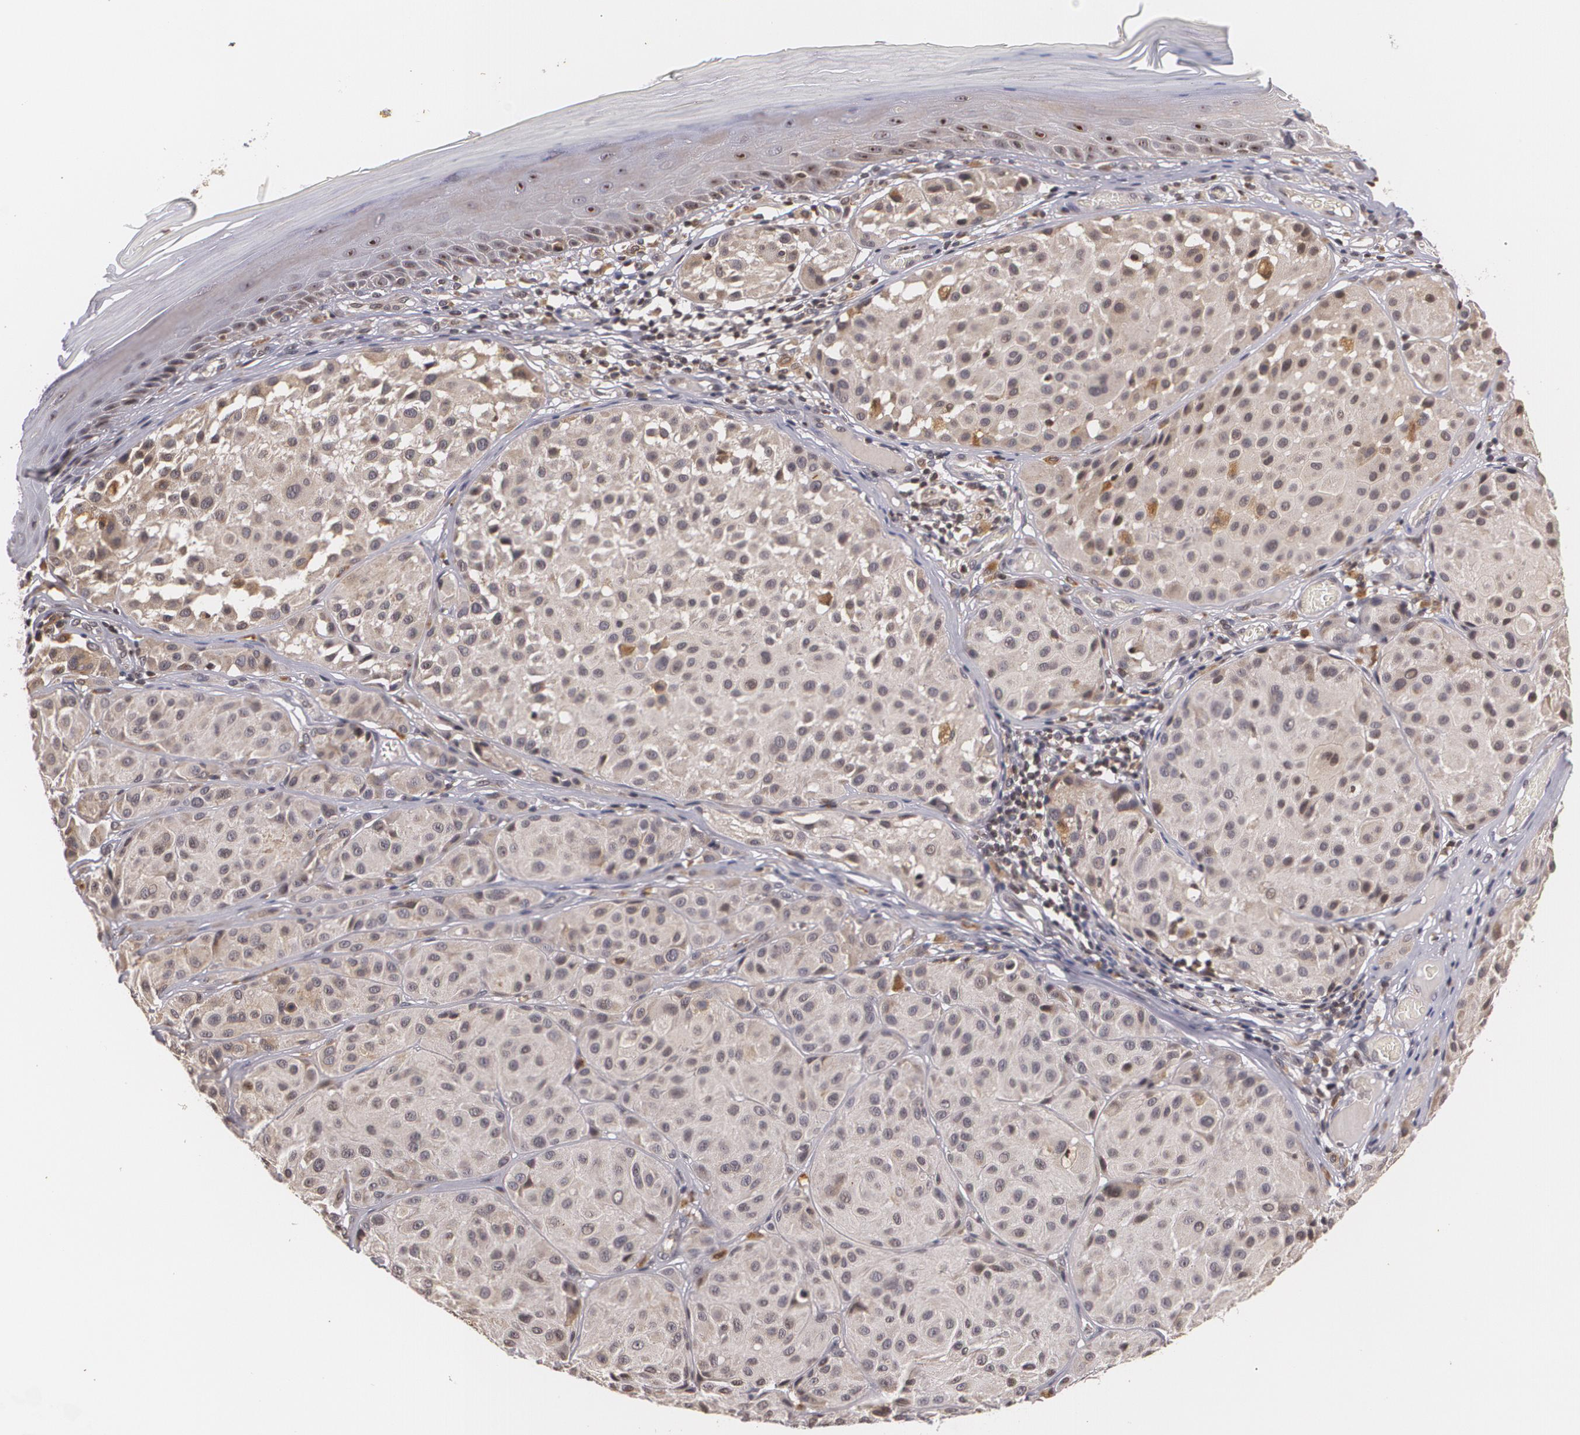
{"staining": {"intensity": "weak", "quantity": ">75%", "location": "cytoplasmic/membranous"}, "tissue": "melanoma", "cell_type": "Tumor cells", "image_type": "cancer", "snomed": [{"axis": "morphology", "description": "Malignant melanoma, NOS"}, {"axis": "topography", "description": "Skin"}], "caption": "A brown stain shows weak cytoplasmic/membranous expression of a protein in malignant melanoma tumor cells. The protein is stained brown, and the nuclei are stained in blue (DAB IHC with brightfield microscopy, high magnification).", "gene": "VAV3", "patient": {"sex": "male", "age": 36}}